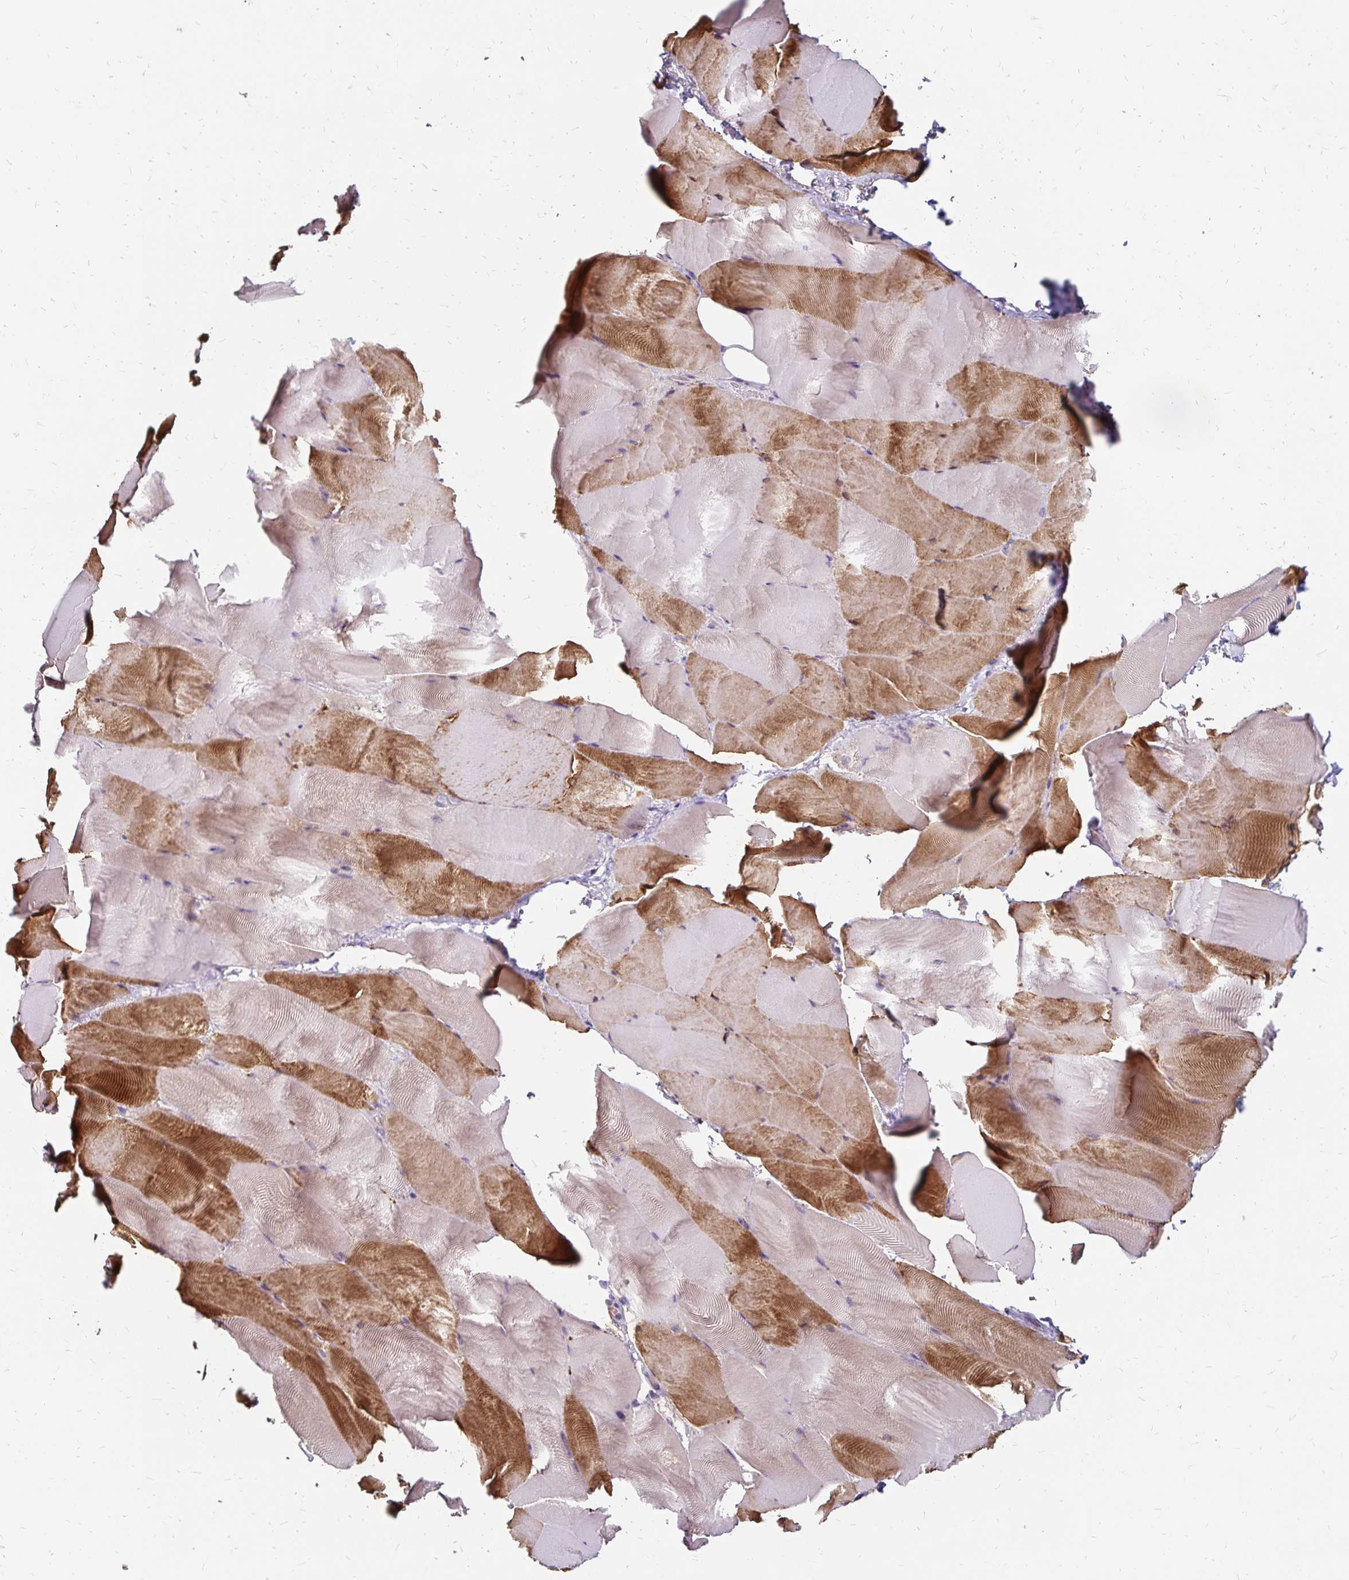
{"staining": {"intensity": "moderate", "quantity": "25%-75%", "location": "cytoplasmic/membranous"}, "tissue": "skeletal muscle", "cell_type": "Myocytes", "image_type": "normal", "snomed": [{"axis": "morphology", "description": "Normal tissue, NOS"}, {"axis": "topography", "description": "Skeletal muscle"}], "caption": "The immunohistochemical stain highlights moderate cytoplasmic/membranous positivity in myocytes of unremarkable skeletal muscle. The protein of interest is shown in brown color, while the nuclei are stained blue.", "gene": "EMC10", "patient": {"sex": "female", "age": 64}}